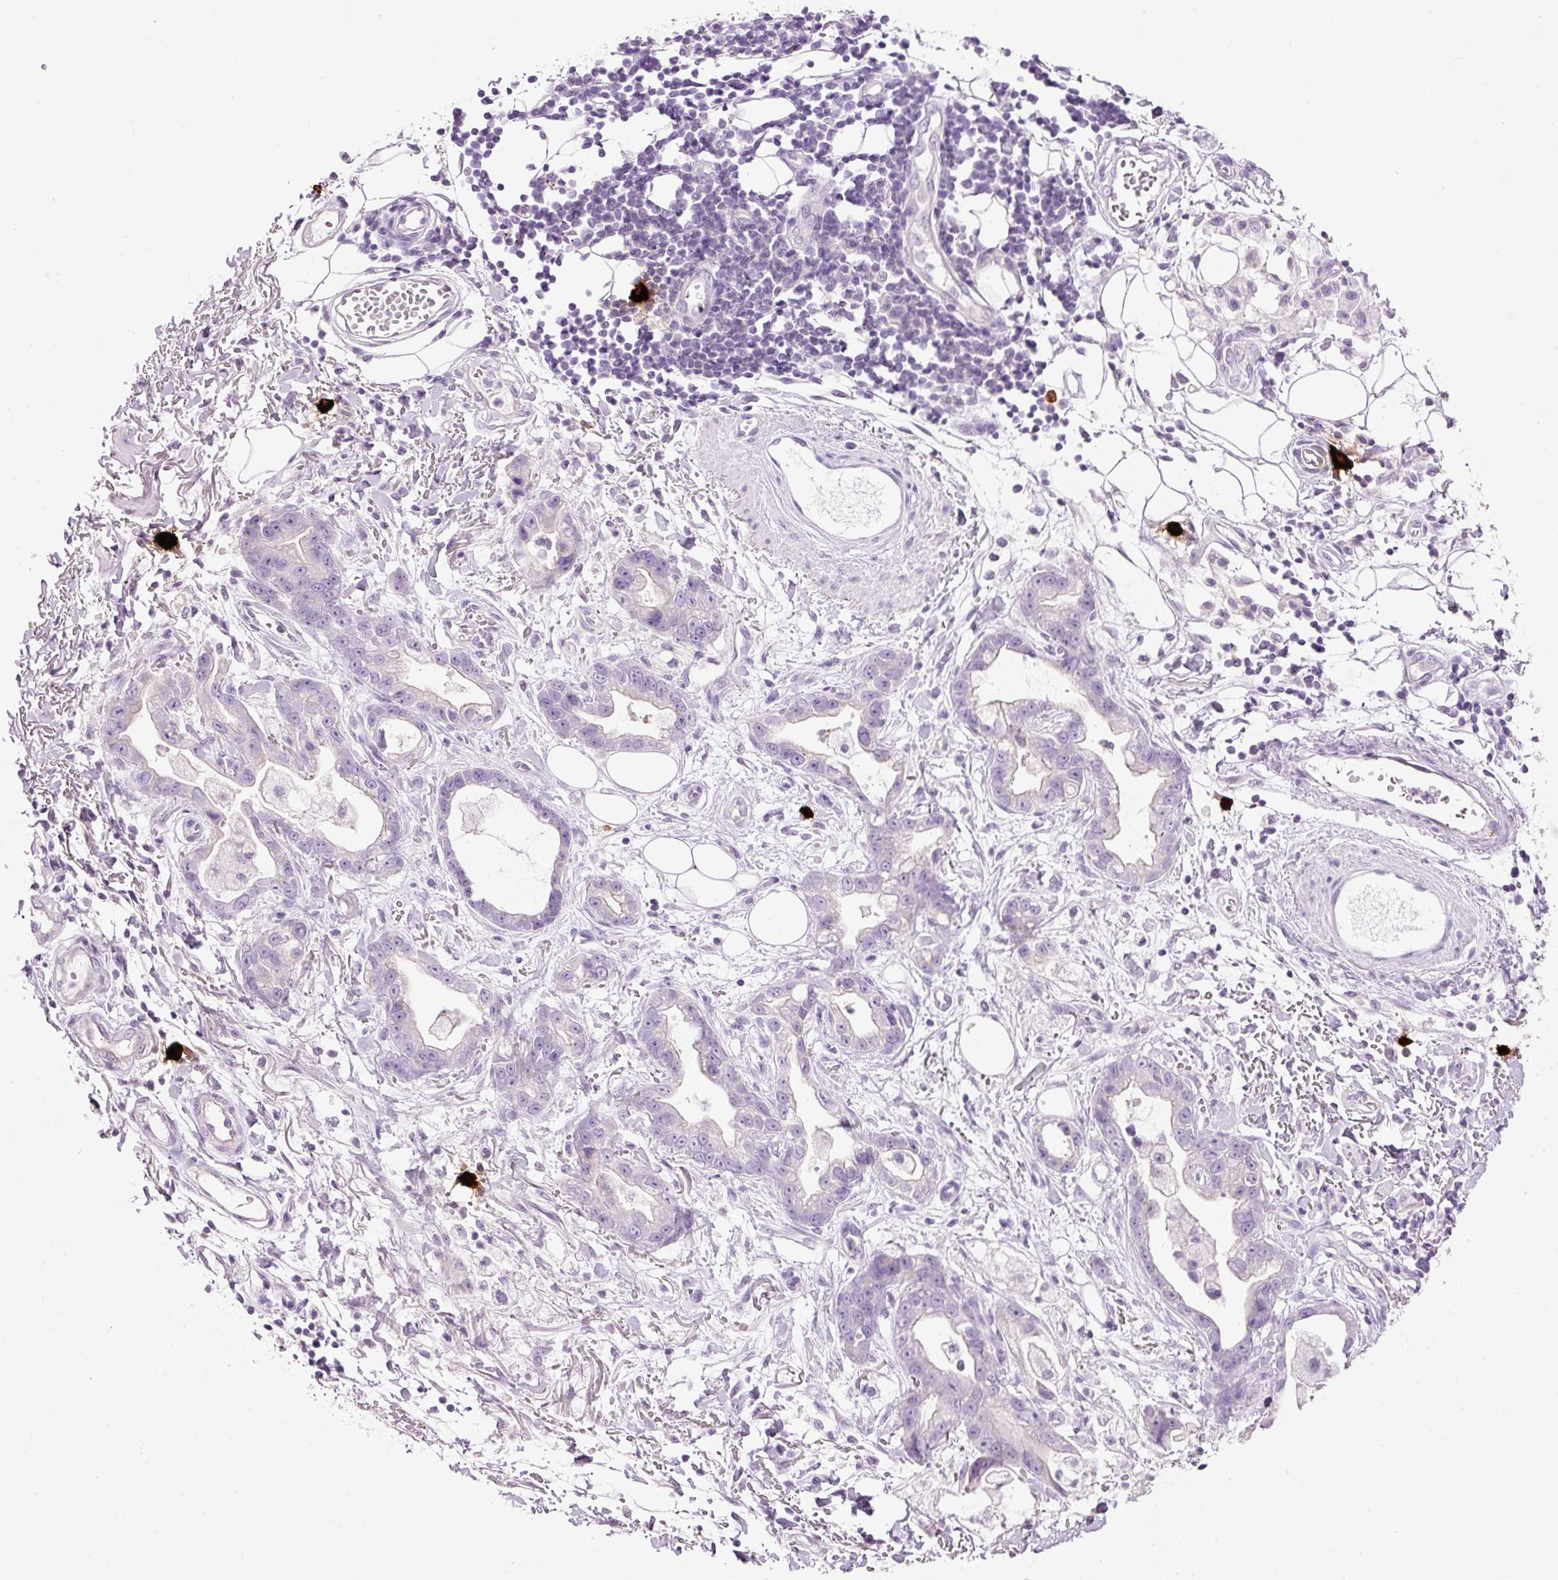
{"staining": {"intensity": "negative", "quantity": "none", "location": "none"}, "tissue": "stomach cancer", "cell_type": "Tumor cells", "image_type": "cancer", "snomed": [{"axis": "morphology", "description": "Adenocarcinoma, NOS"}, {"axis": "topography", "description": "Stomach"}], "caption": "A micrograph of stomach cancer (adenocarcinoma) stained for a protein demonstrates no brown staining in tumor cells.", "gene": "CMA1", "patient": {"sex": "male", "age": 55}}